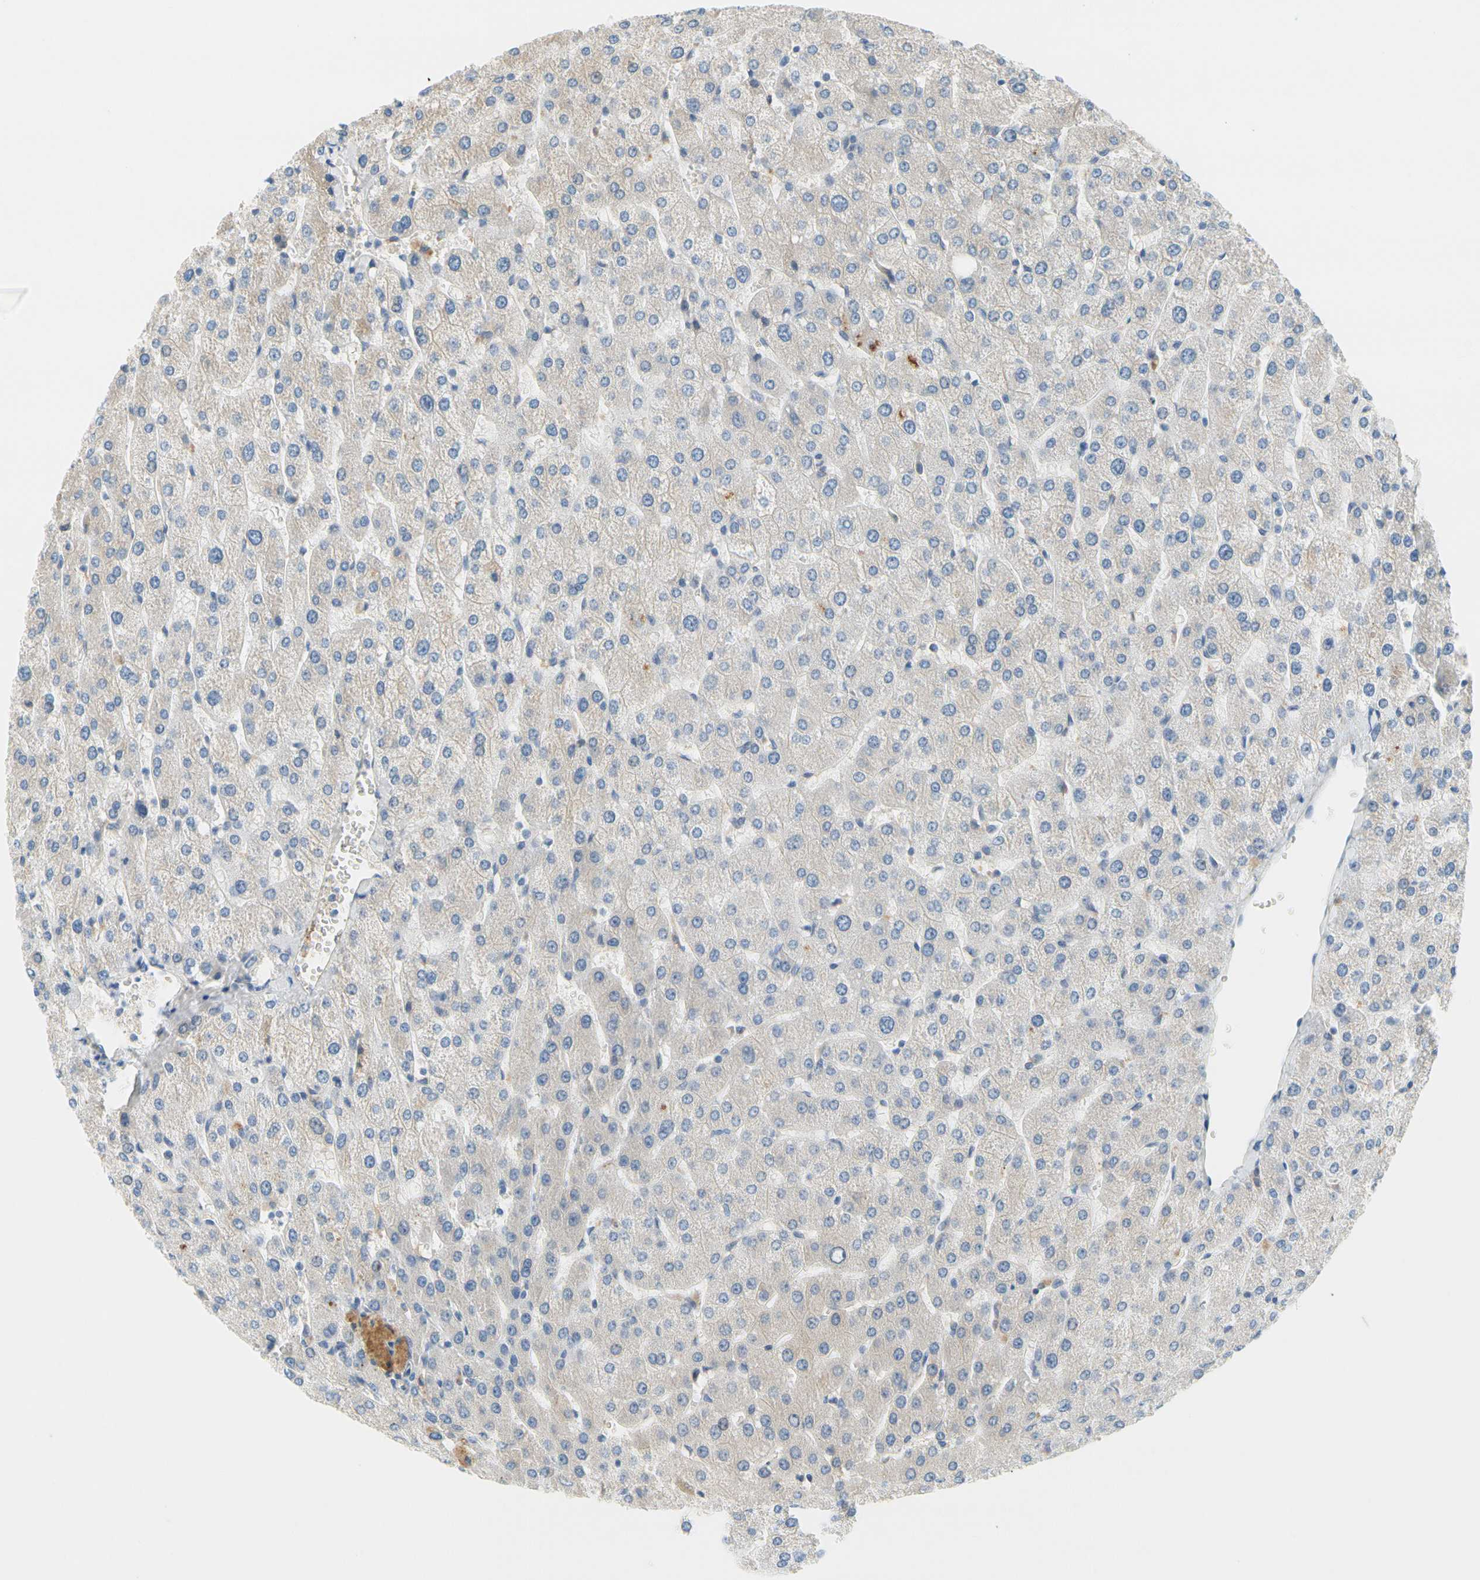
{"staining": {"intensity": "negative", "quantity": "none", "location": "none"}, "tissue": "liver", "cell_type": "Cholangiocytes", "image_type": "normal", "snomed": [{"axis": "morphology", "description": "Normal tissue, NOS"}, {"axis": "topography", "description": "Liver"}], "caption": "An image of liver stained for a protein displays no brown staining in cholangiocytes.", "gene": "CNDP1", "patient": {"sex": "male", "age": 55}}